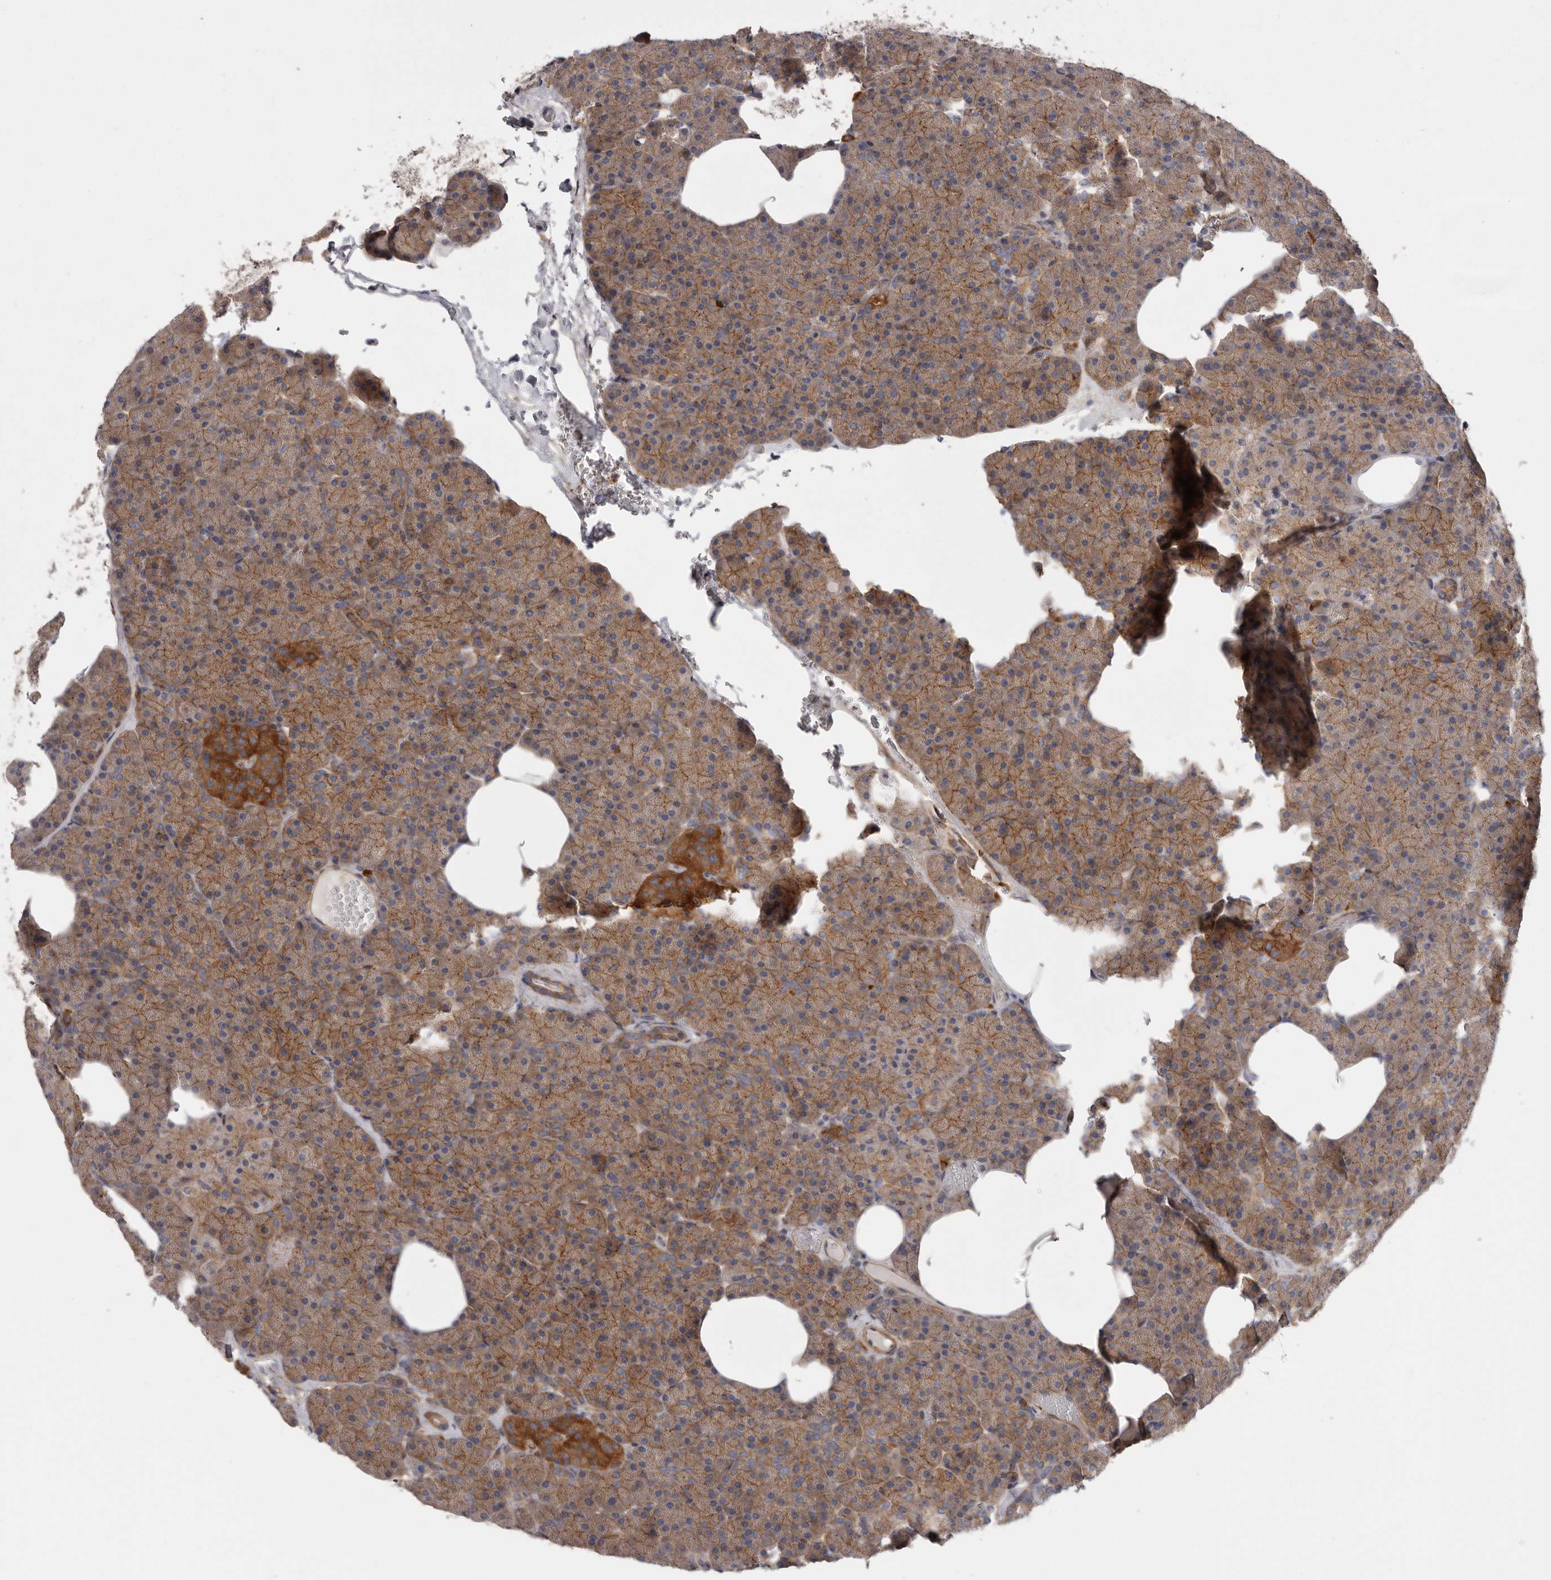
{"staining": {"intensity": "moderate", "quantity": ">75%", "location": "cytoplasmic/membranous"}, "tissue": "pancreas", "cell_type": "Exocrine glandular cells", "image_type": "normal", "snomed": [{"axis": "morphology", "description": "Normal tissue, NOS"}, {"axis": "morphology", "description": "Carcinoid, malignant, NOS"}, {"axis": "topography", "description": "Pancreas"}], "caption": "The micrograph displays a brown stain indicating the presence of a protein in the cytoplasmic/membranous of exocrine glandular cells in pancreas.", "gene": "ENAH", "patient": {"sex": "female", "age": 35}}